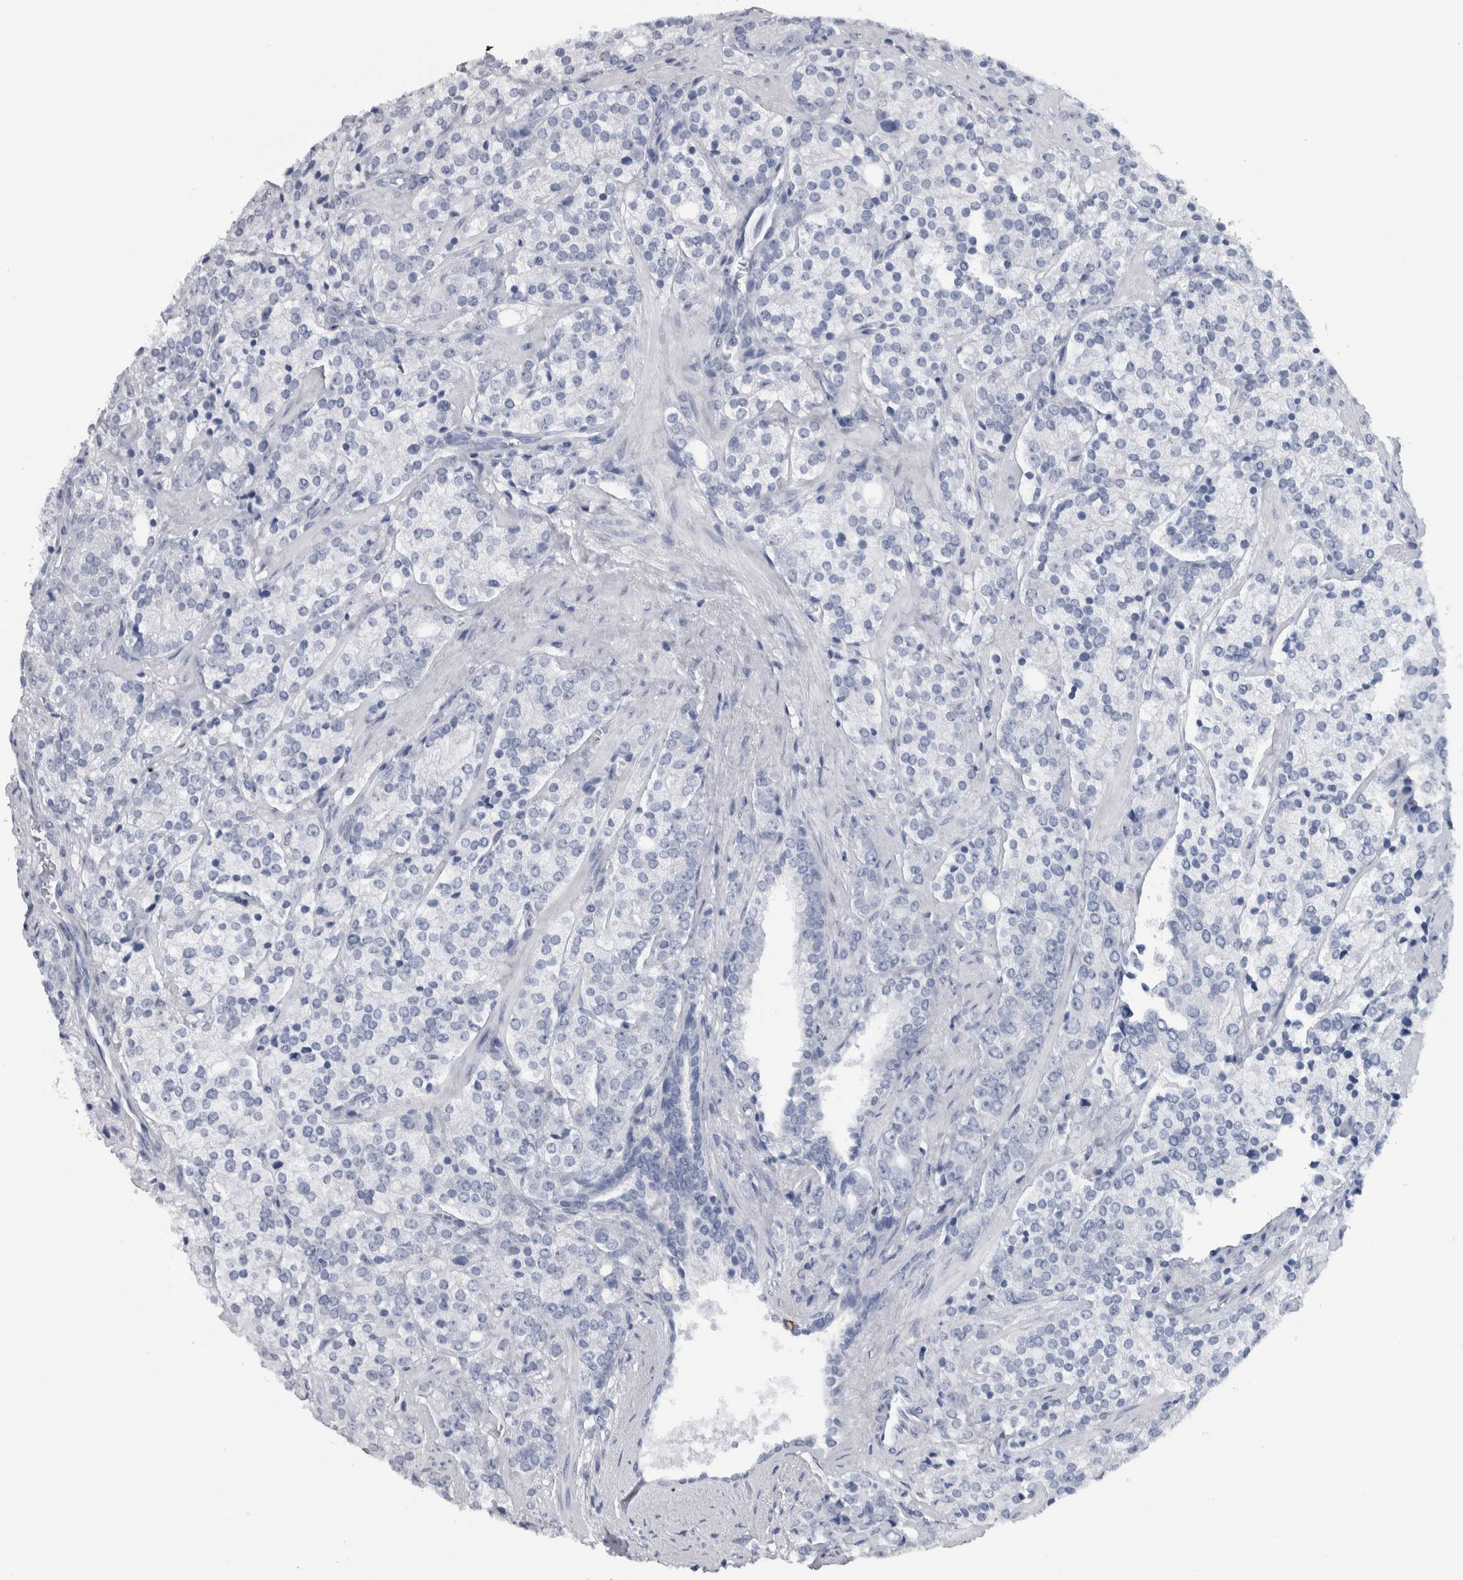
{"staining": {"intensity": "negative", "quantity": "none", "location": "none"}, "tissue": "prostate cancer", "cell_type": "Tumor cells", "image_type": "cancer", "snomed": [{"axis": "morphology", "description": "Adenocarcinoma, High grade"}, {"axis": "topography", "description": "Prostate"}], "caption": "High power microscopy micrograph of an IHC histopathology image of prostate cancer, revealing no significant staining in tumor cells.", "gene": "CDH17", "patient": {"sex": "male", "age": 71}}